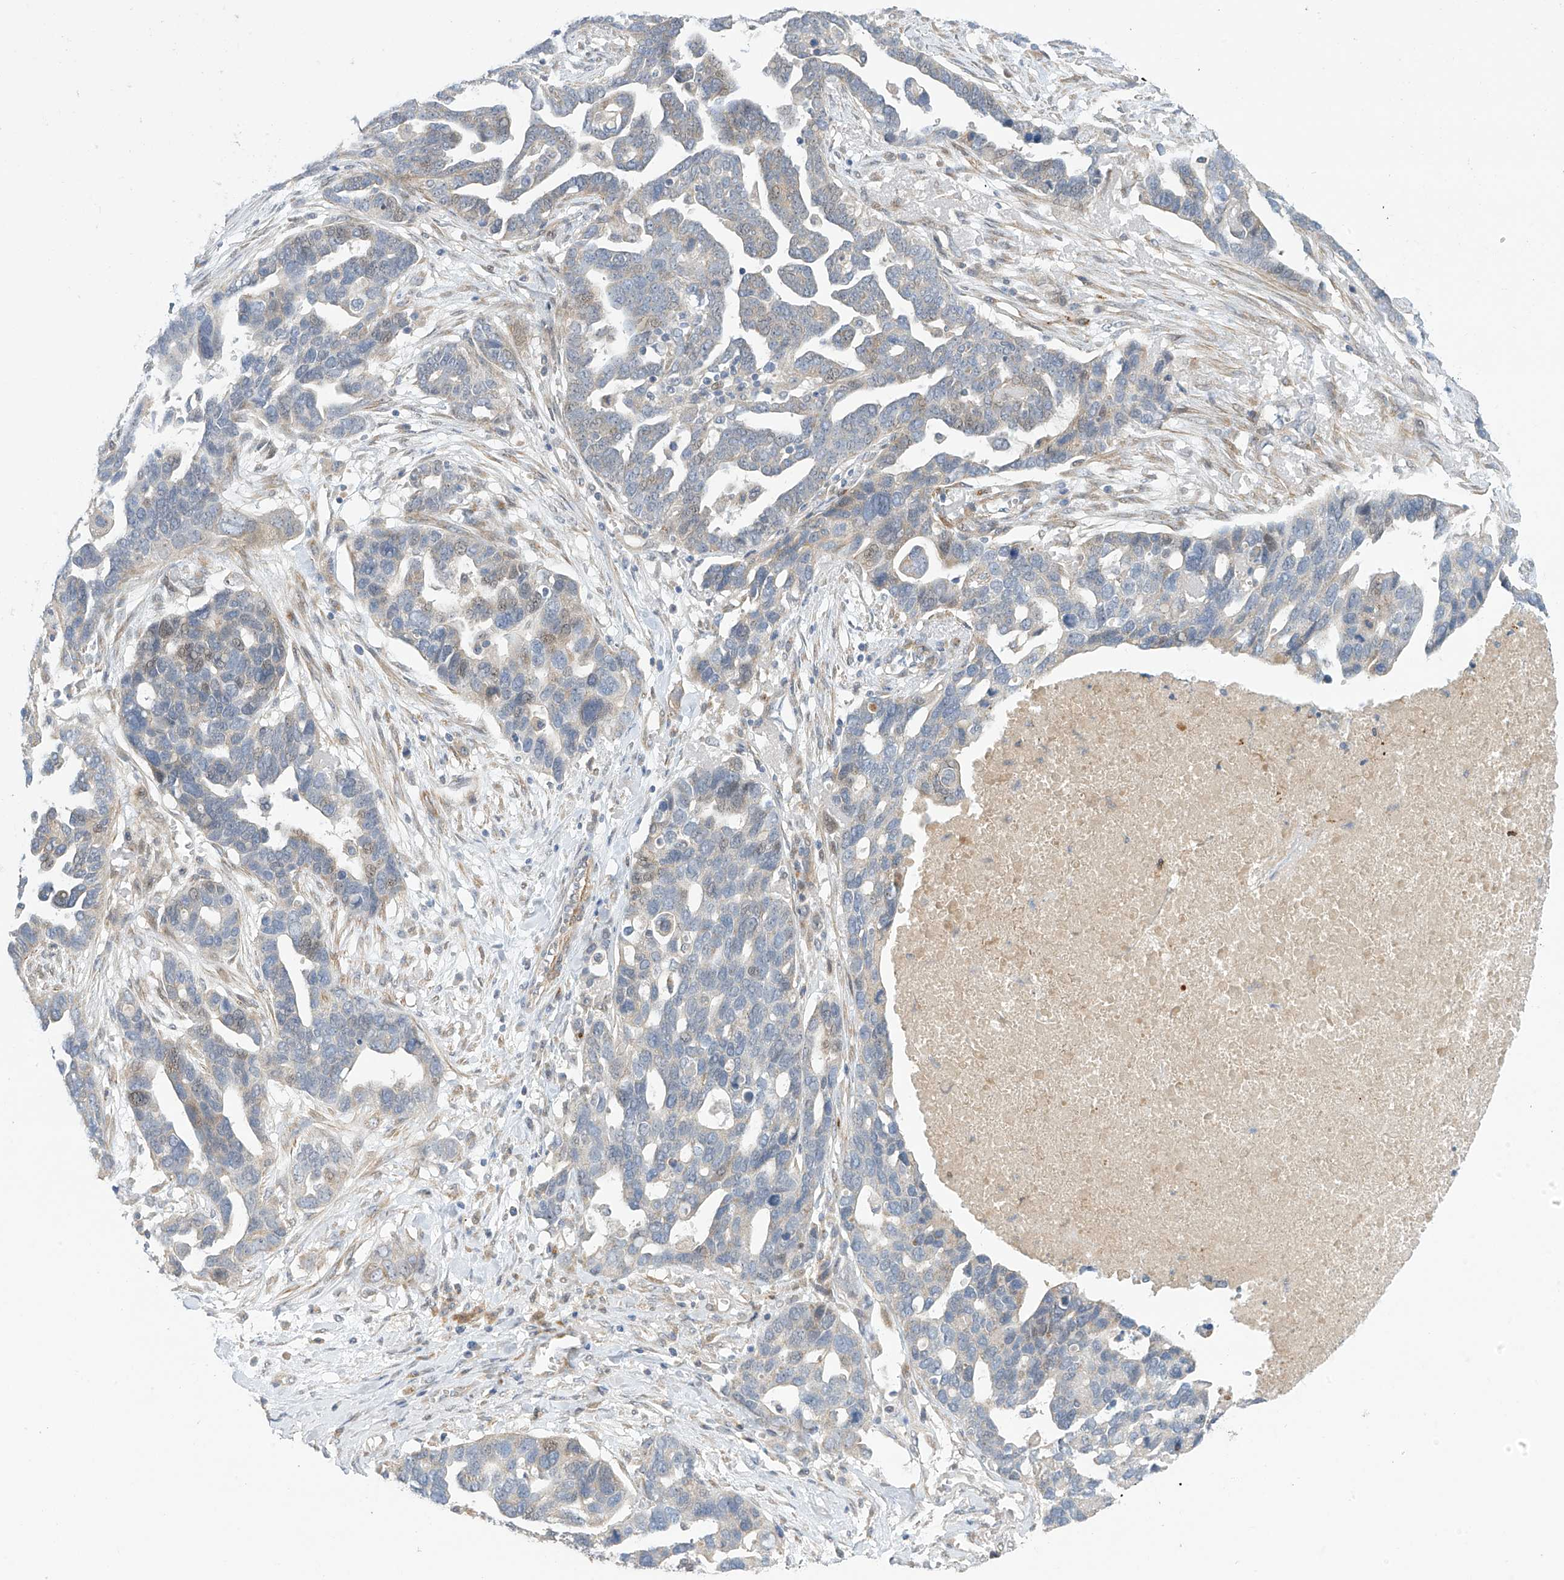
{"staining": {"intensity": "negative", "quantity": "none", "location": "none"}, "tissue": "ovarian cancer", "cell_type": "Tumor cells", "image_type": "cancer", "snomed": [{"axis": "morphology", "description": "Cystadenocarcinoma, serous, NOS"}, {"axis": "topography", "description": "Ovary"}], "caption": "There is no significant expression in tumor cells of ovarian cancer. The staining was performed using DAB (3,3'-diaminobenzidine) to visualize the protein expression in brown, while the nuclei were stained in blue with hematoxylin (Magnification: 20x).", "gene": "ZNF641", "patient": {"sex": "female", "age": 54}}